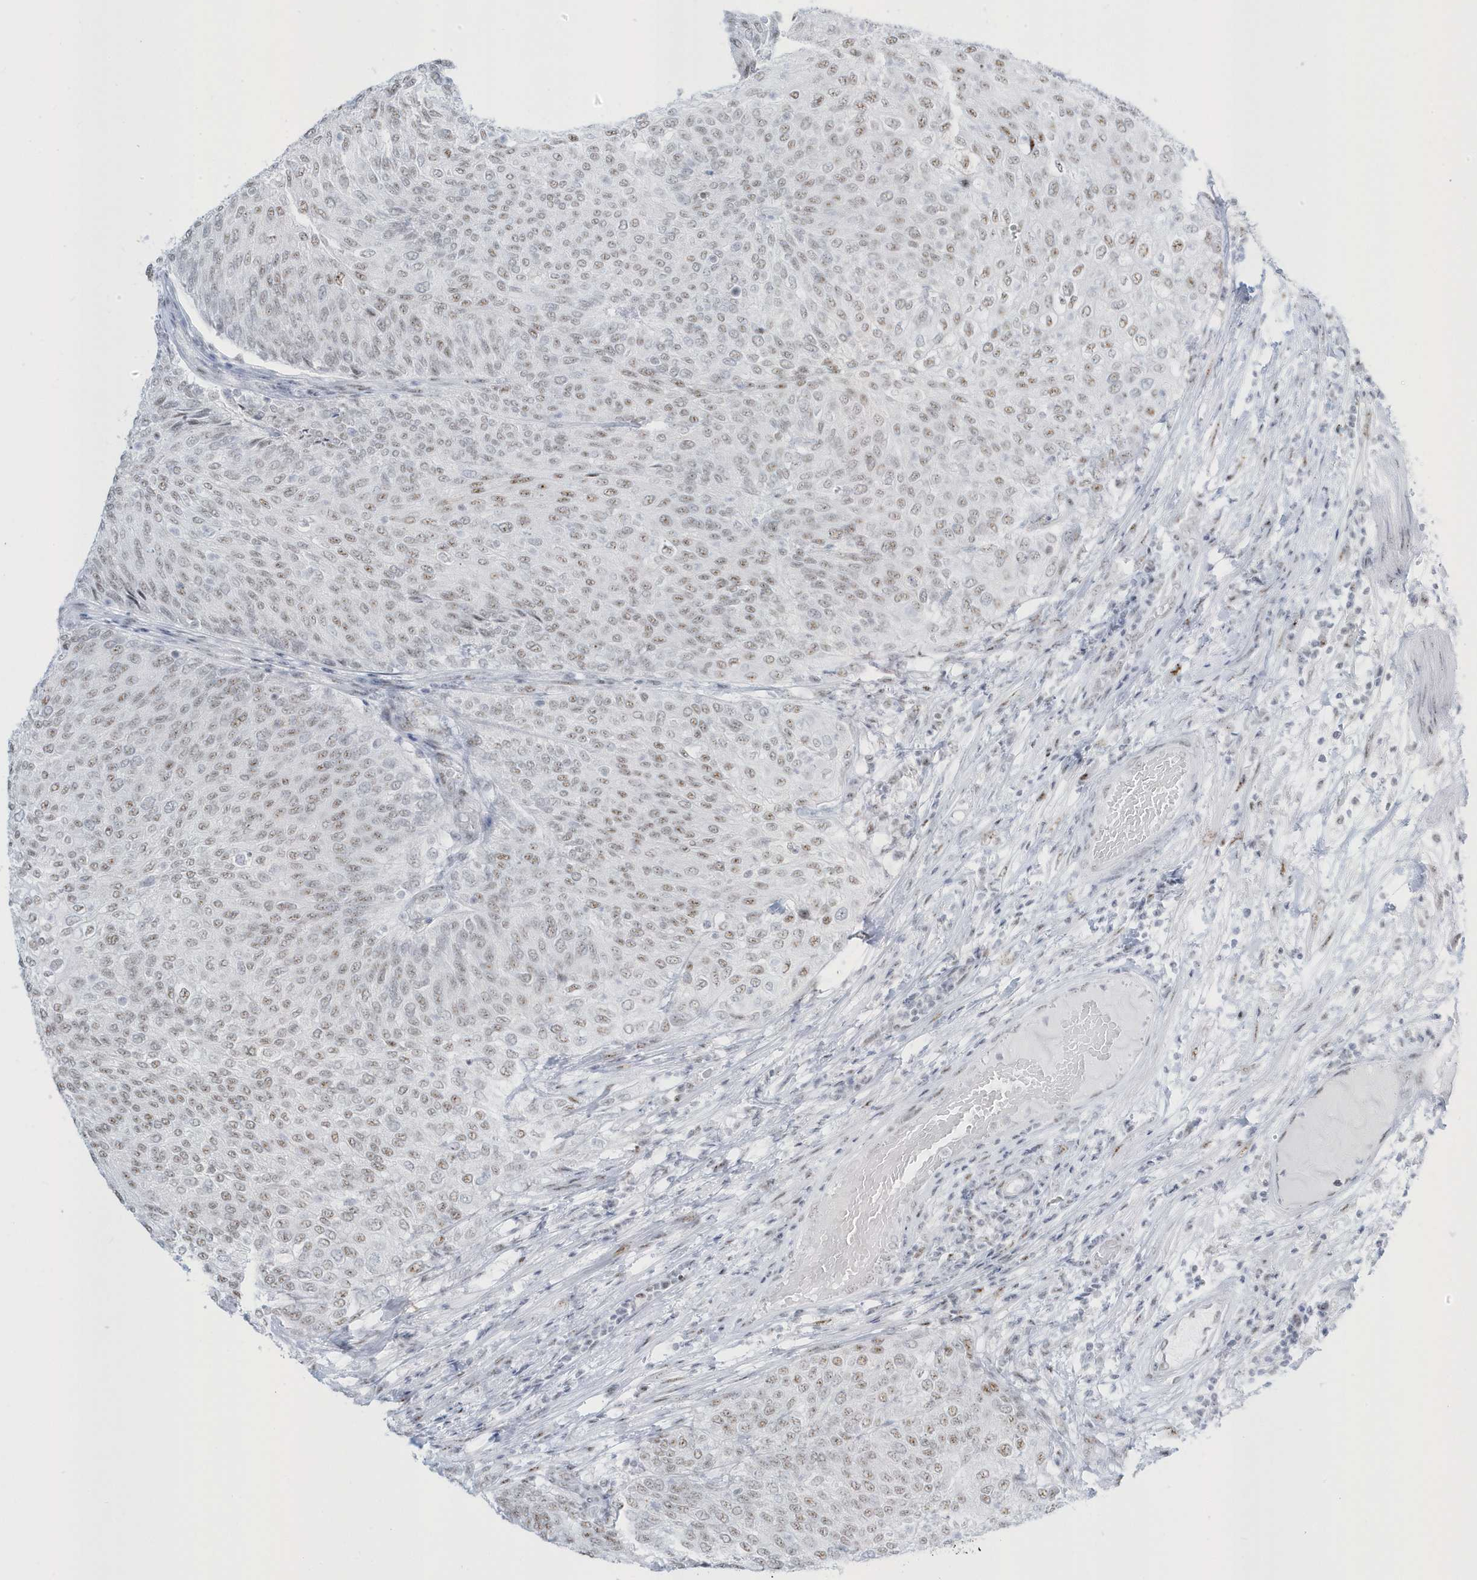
{"staining": {"intensity": "weak", "quantity": ">75%", "location": "nuclear"}, "tissue": "urothelial cancer", "cell_type": "Tumor cells", "image_type": "cancer", "snomed": [{"axis": "morphology", "description": "Urothelial carcinoma, Low grade"}, {"axis": "topography", "description": "Urinary bladder"}], "caption": "This is an image of immunohistochemistry staining of urothelial cancer, which shows weak expression in the nuclear of tumor cells.", "gene": "PLEKHN1", "patient": {"sex": "female", "age": 79}}